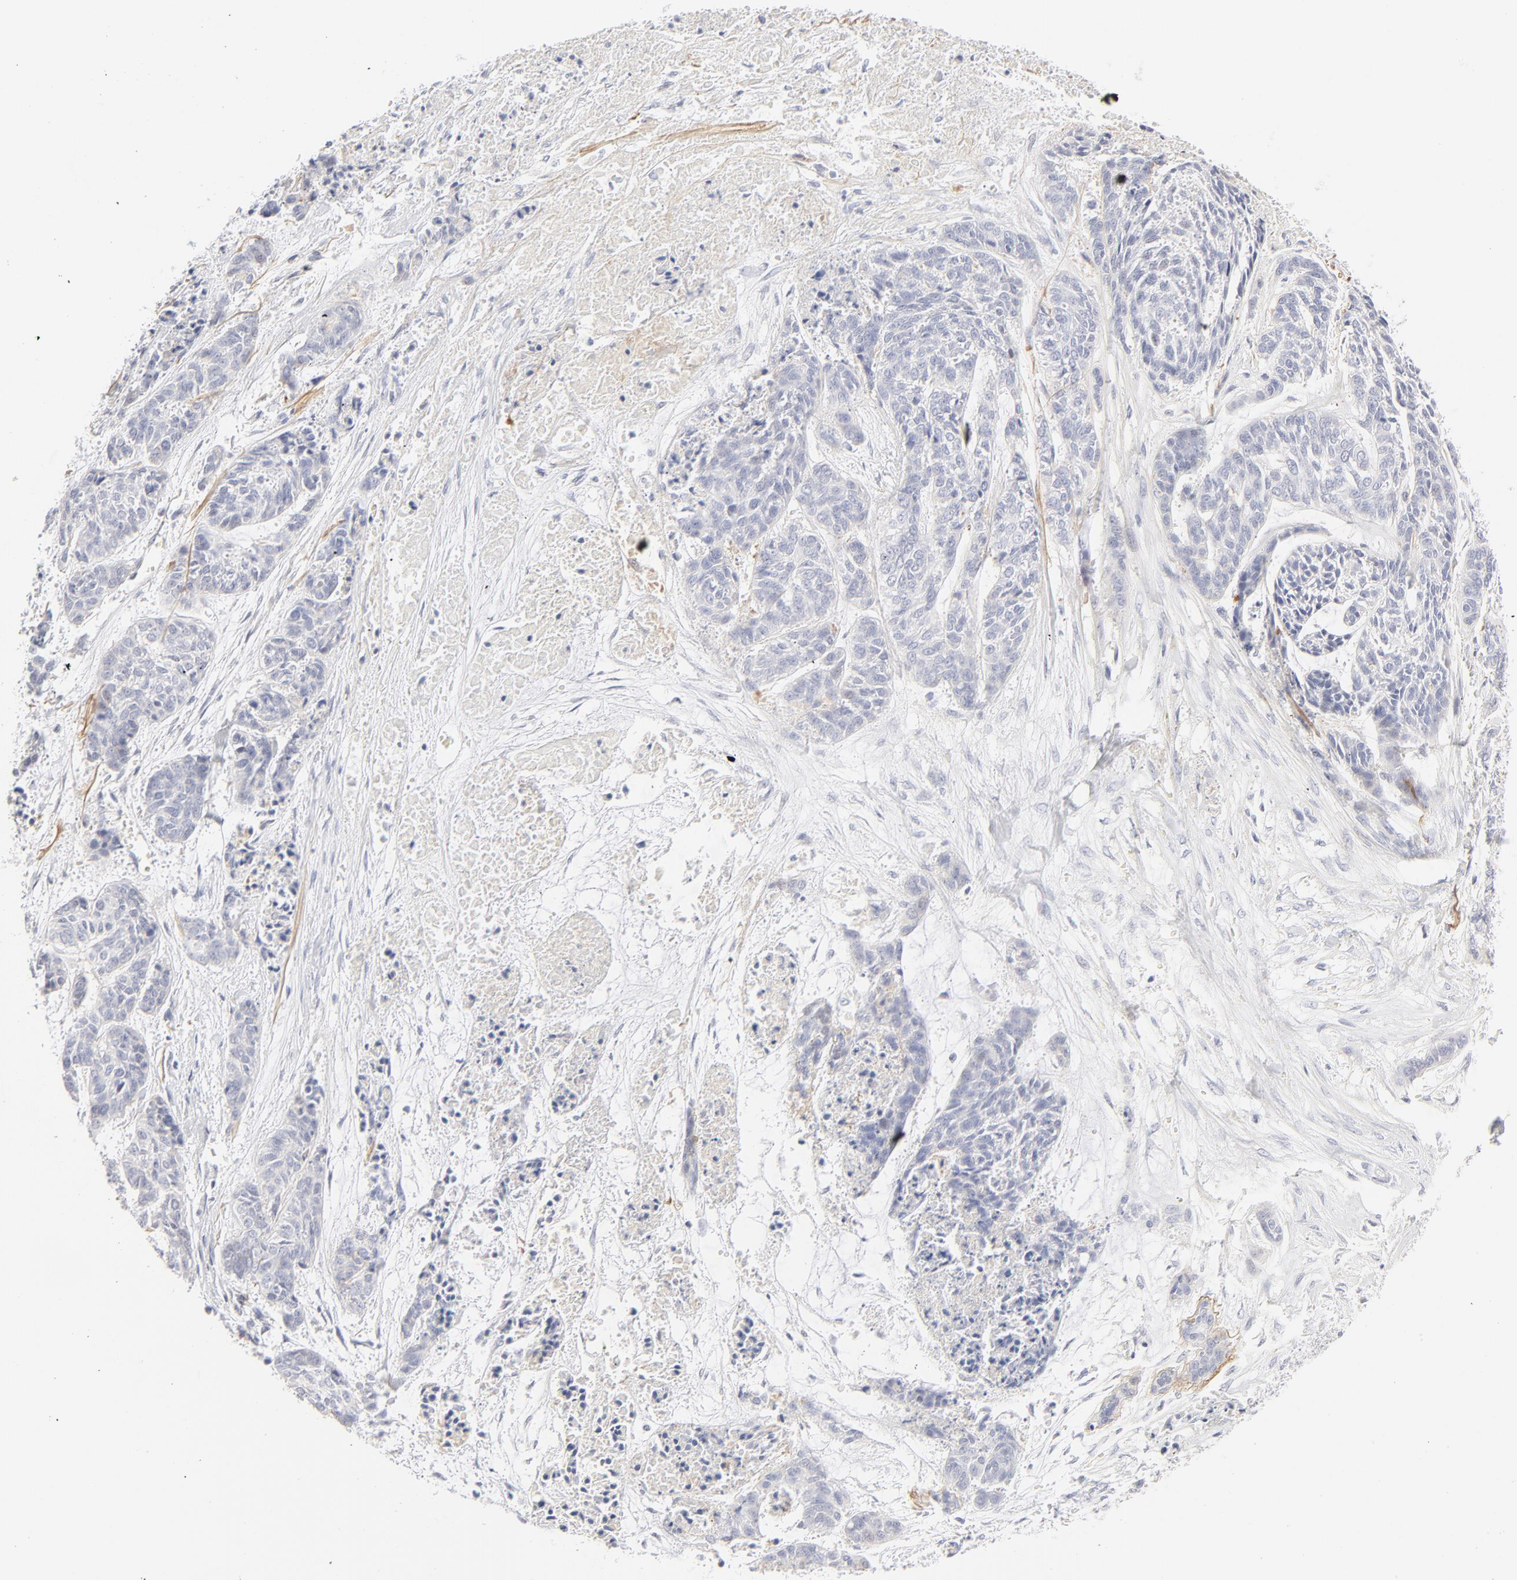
{"staining": {"intensity": "negative", "quantity": "none", "location": "none"}, "tissue": "skin cancer", "cell_type": "Tumor cells", "image_type": "cancer", "snomed": [{"axis": "morphology", "description": "Basal cell carcinoma"}, {"axis": "topography", "description": "Skin"}], "caption": "IHC of skin cancer (basal cell carcinoma) displays no positivity in tumor cells.", "gene": "NPNT", "patient": {"sex": "female", "age": 64}}